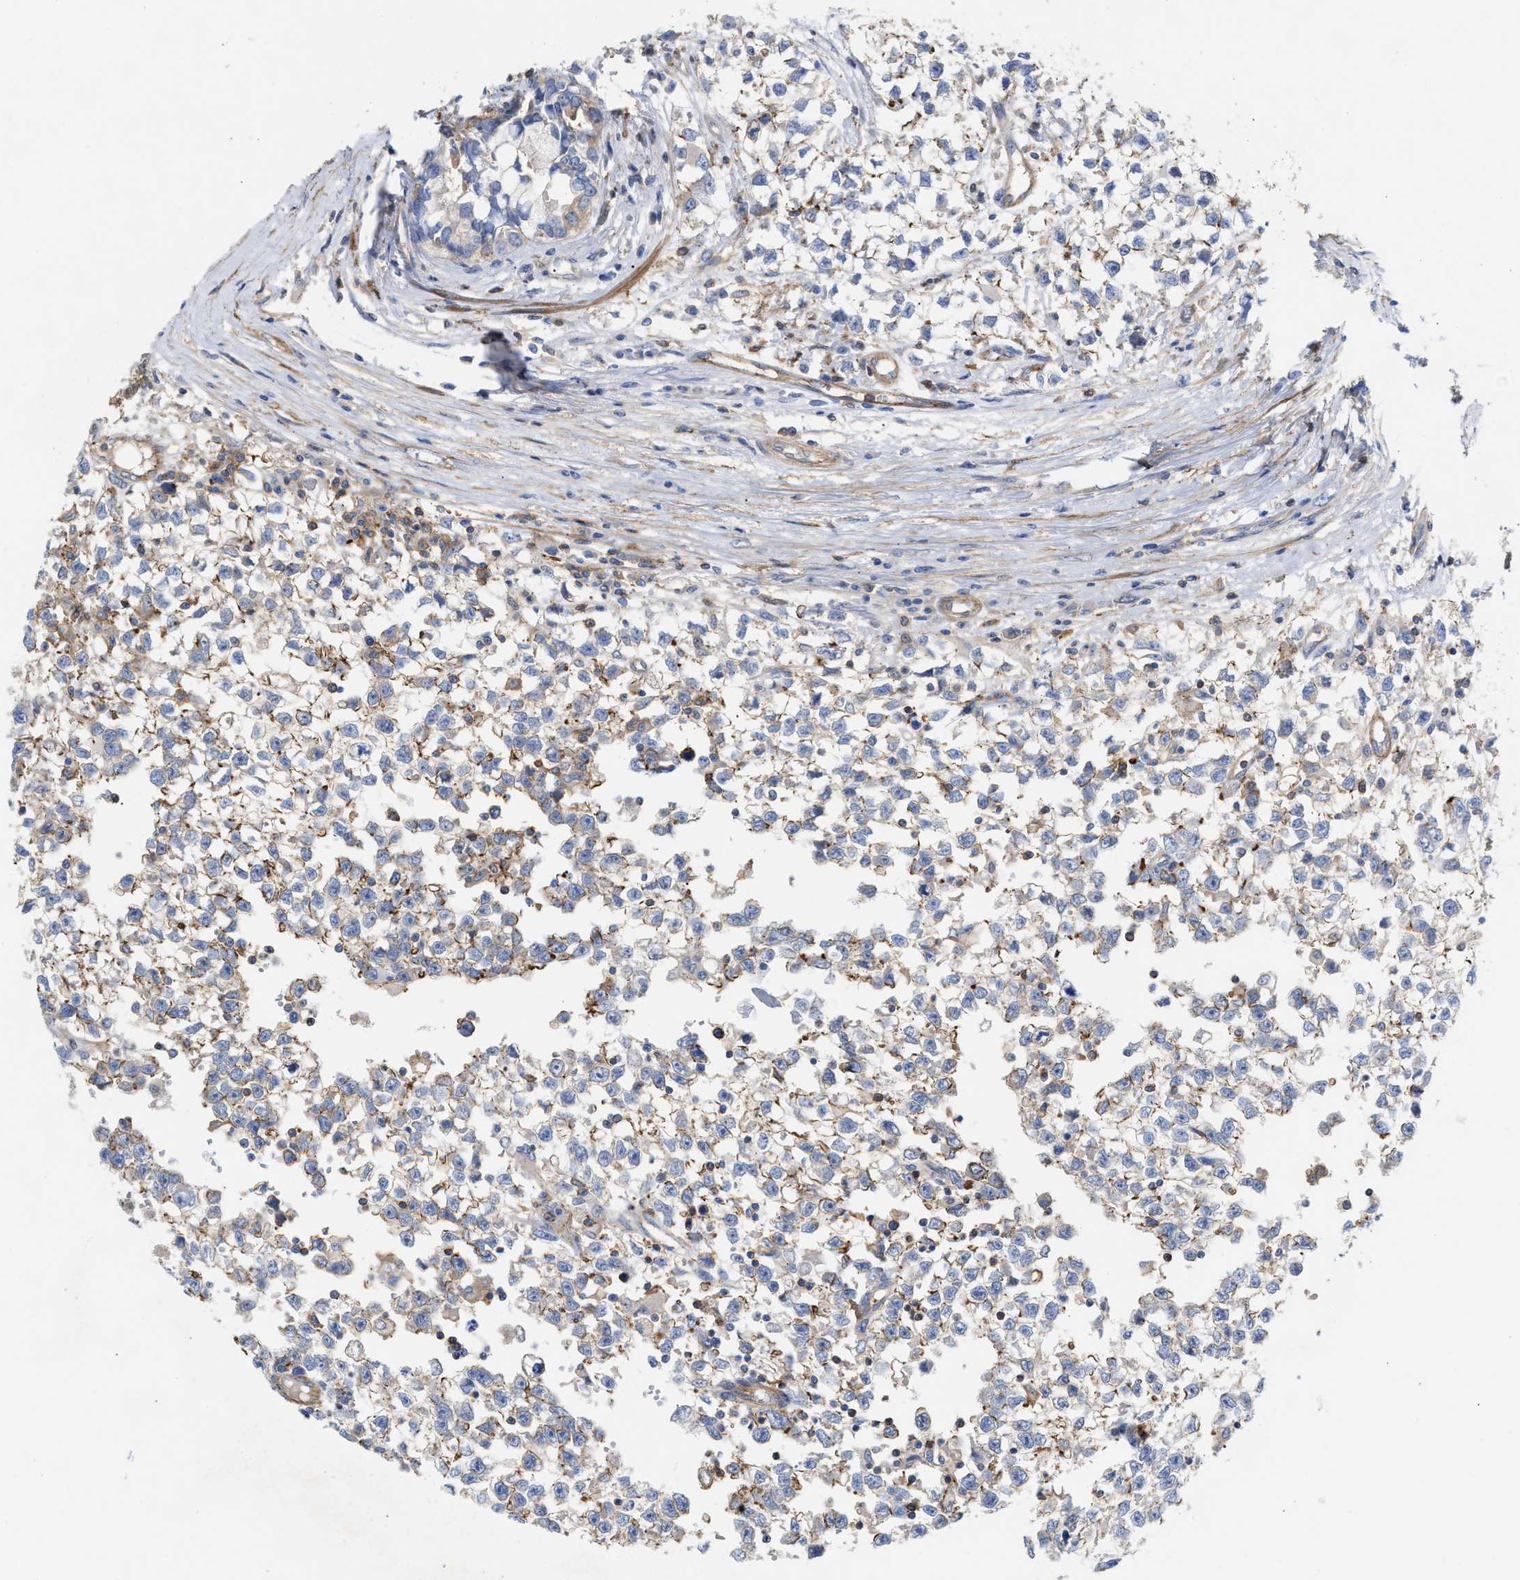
{"staining": {"intensity": "negative", "quantity": "none", "location": "none"}, "tissue": "testis cancer", "cell_type": "Tumor cells", "image_type": "cancer", "snomed": [{"axis": "morphology", "description": "Seminoma, NOS"}, {"axis": "morphology", "description": "Carcinoma, Embryonal, NOS"}, {"axis": "topography", "description": "Testis"}], "caption": "Immunohistochemistry (IHC) of human testis seminoma reveals no expression in tumor cells.", "gene": "HS3ST5", "patient": {"sex": "male", "age": 51}}